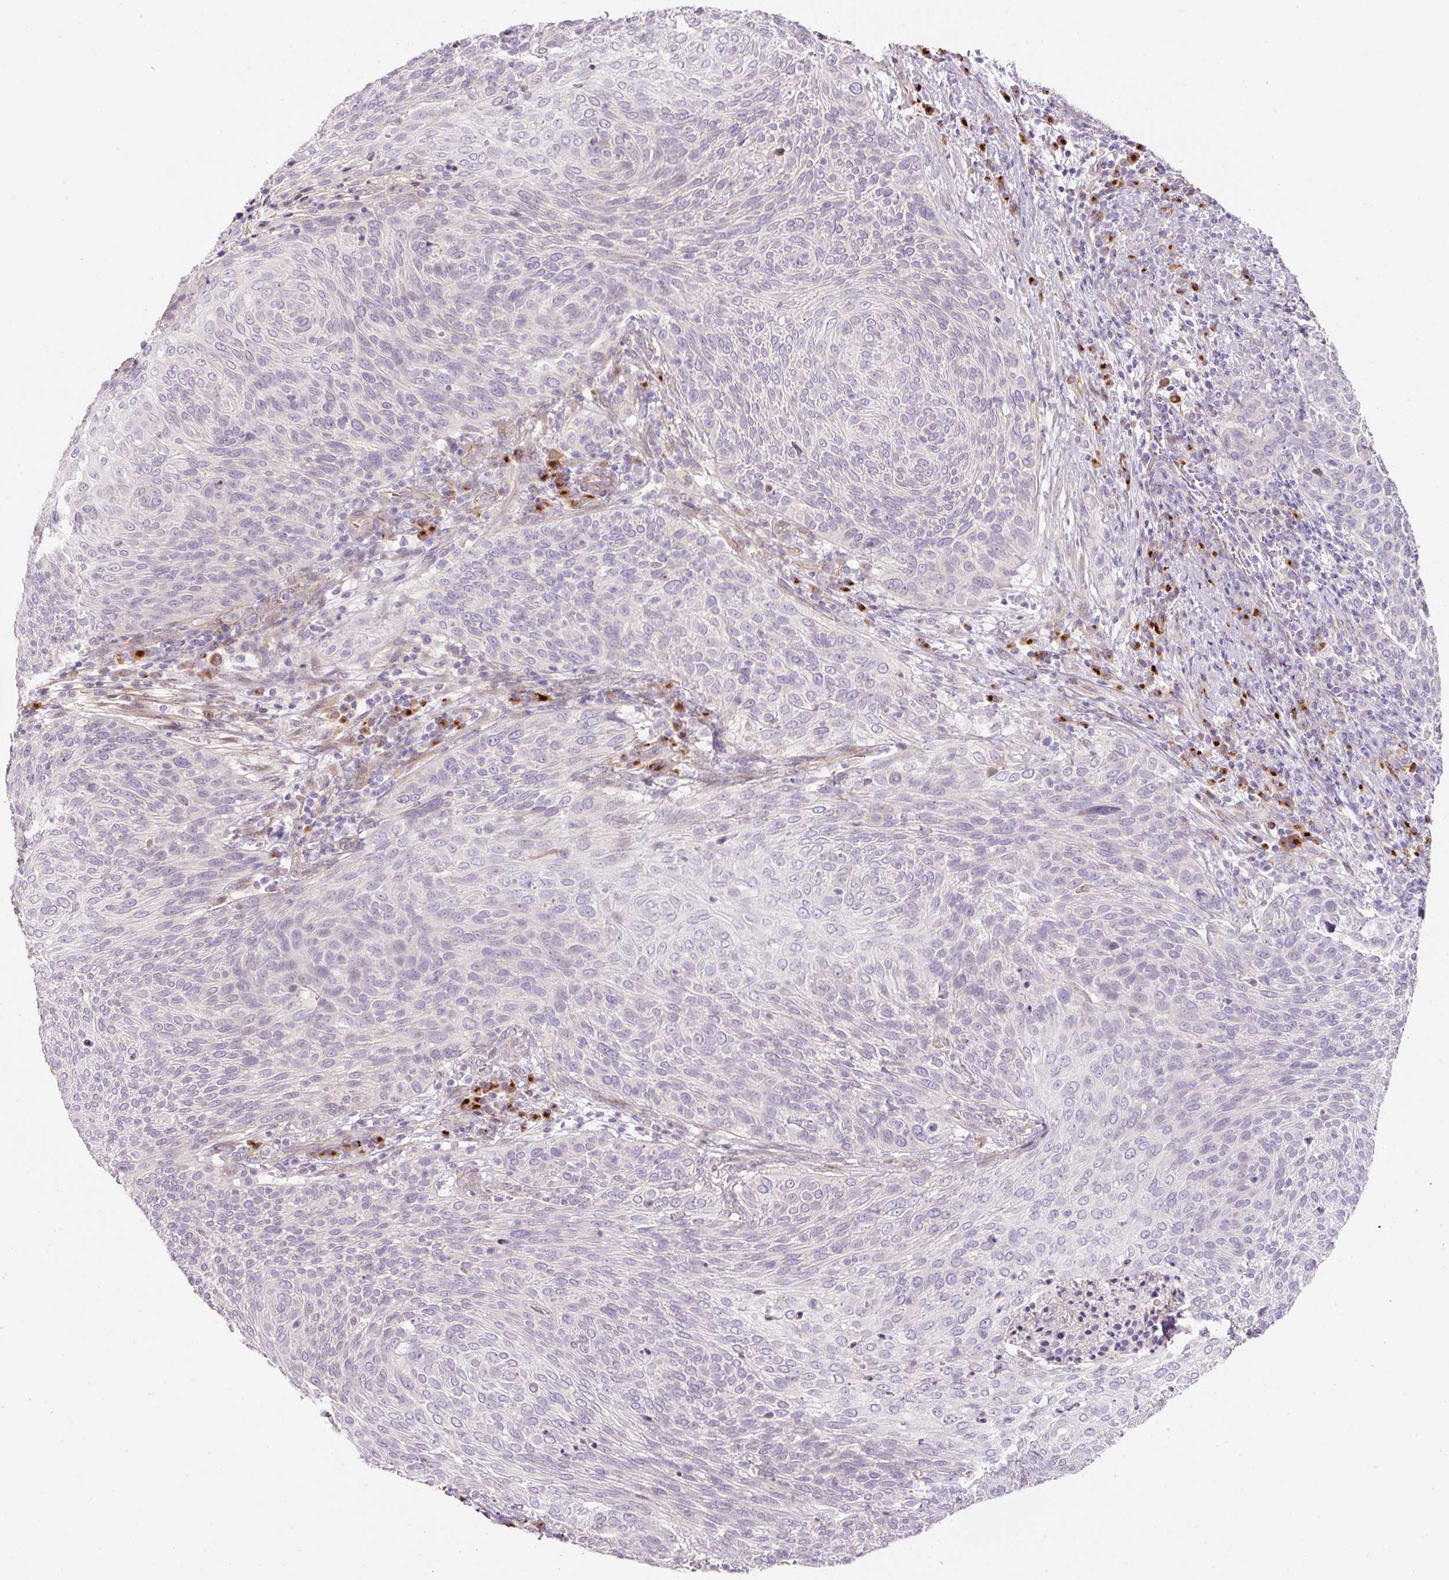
{"staining": {"intensity": "negative", "quantity": "none", "location": "none"}, "tissue": "cervical cancer", "cell_type": "Tumor cells", "image_type": "cancer", "snomed": [{"axis": "morphology", "description": "Squamous cell carcinoma, NOS"}, {"axis": "topography", "description": "Cervix"}], "caption": "Immunohistochemistry (IHC) photomicrograph of neoplastic tissue: human cervical cancer (squamous cell carcinoma) stained with DAB (3,3'-diaminobenzidine) displays no significant protein positivity in tumor cells.", "gene": "NBPF11", "patient": {"sex": "female", "age": 31}}